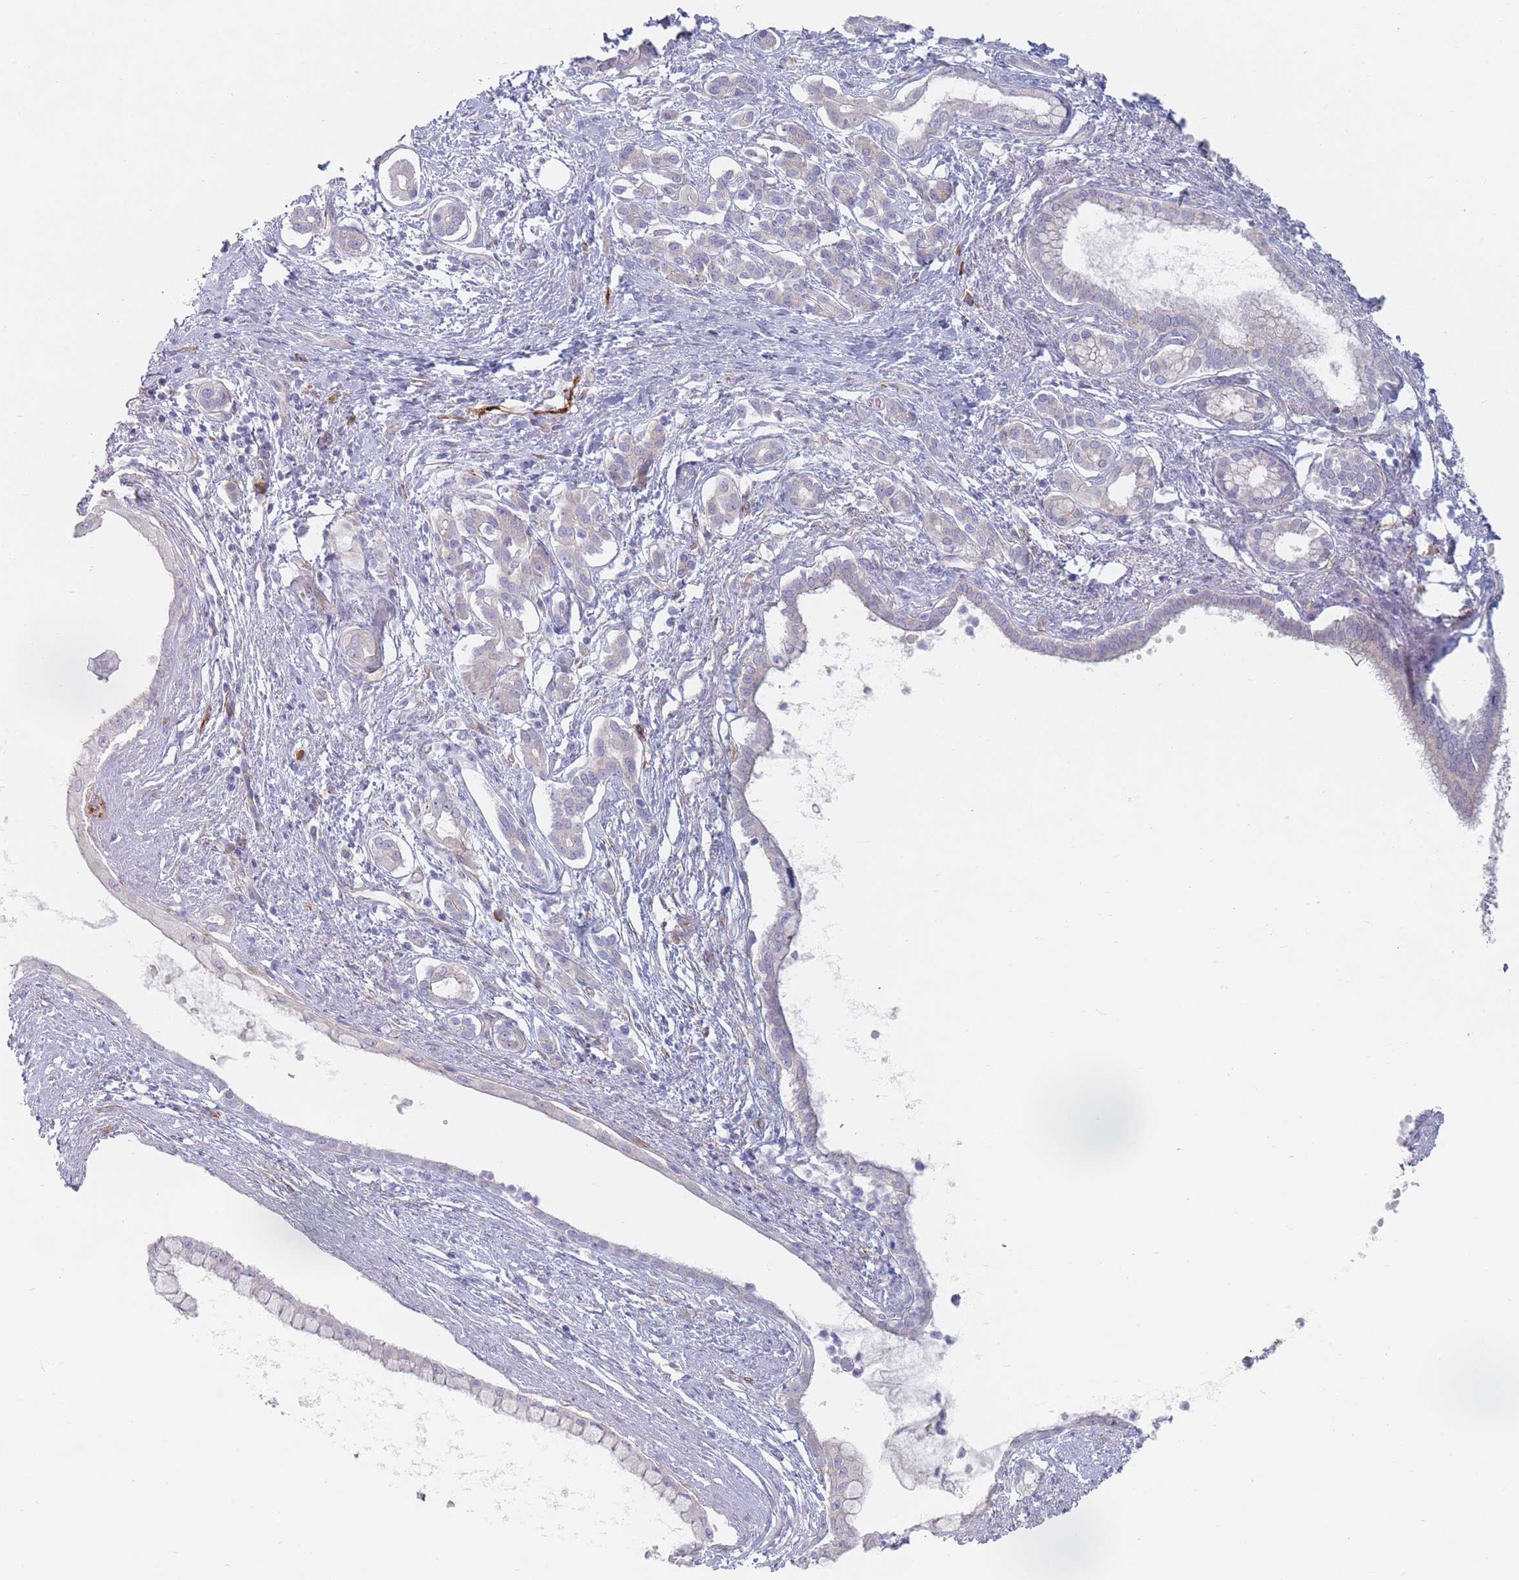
{"staining": {"intensity": "negative", "quantity": "none", "location": "none"}, "tissue": "pancreatic cancer", "cell_type": "Tumor cells", "image_type": "cancer", "snomed": [{"axis": "morphology", "description": "Adenocarcinoma, NOS"}, {"axis": "topography", "description": "Pancreas"}], "caption": "This is an immunohistochemistry (IHC) image of human pancreatic adenocarcinoma. There is no expression in tumor cells.", "gene": "ERBIN", "patient": {"sex": "male", "age": 70}}